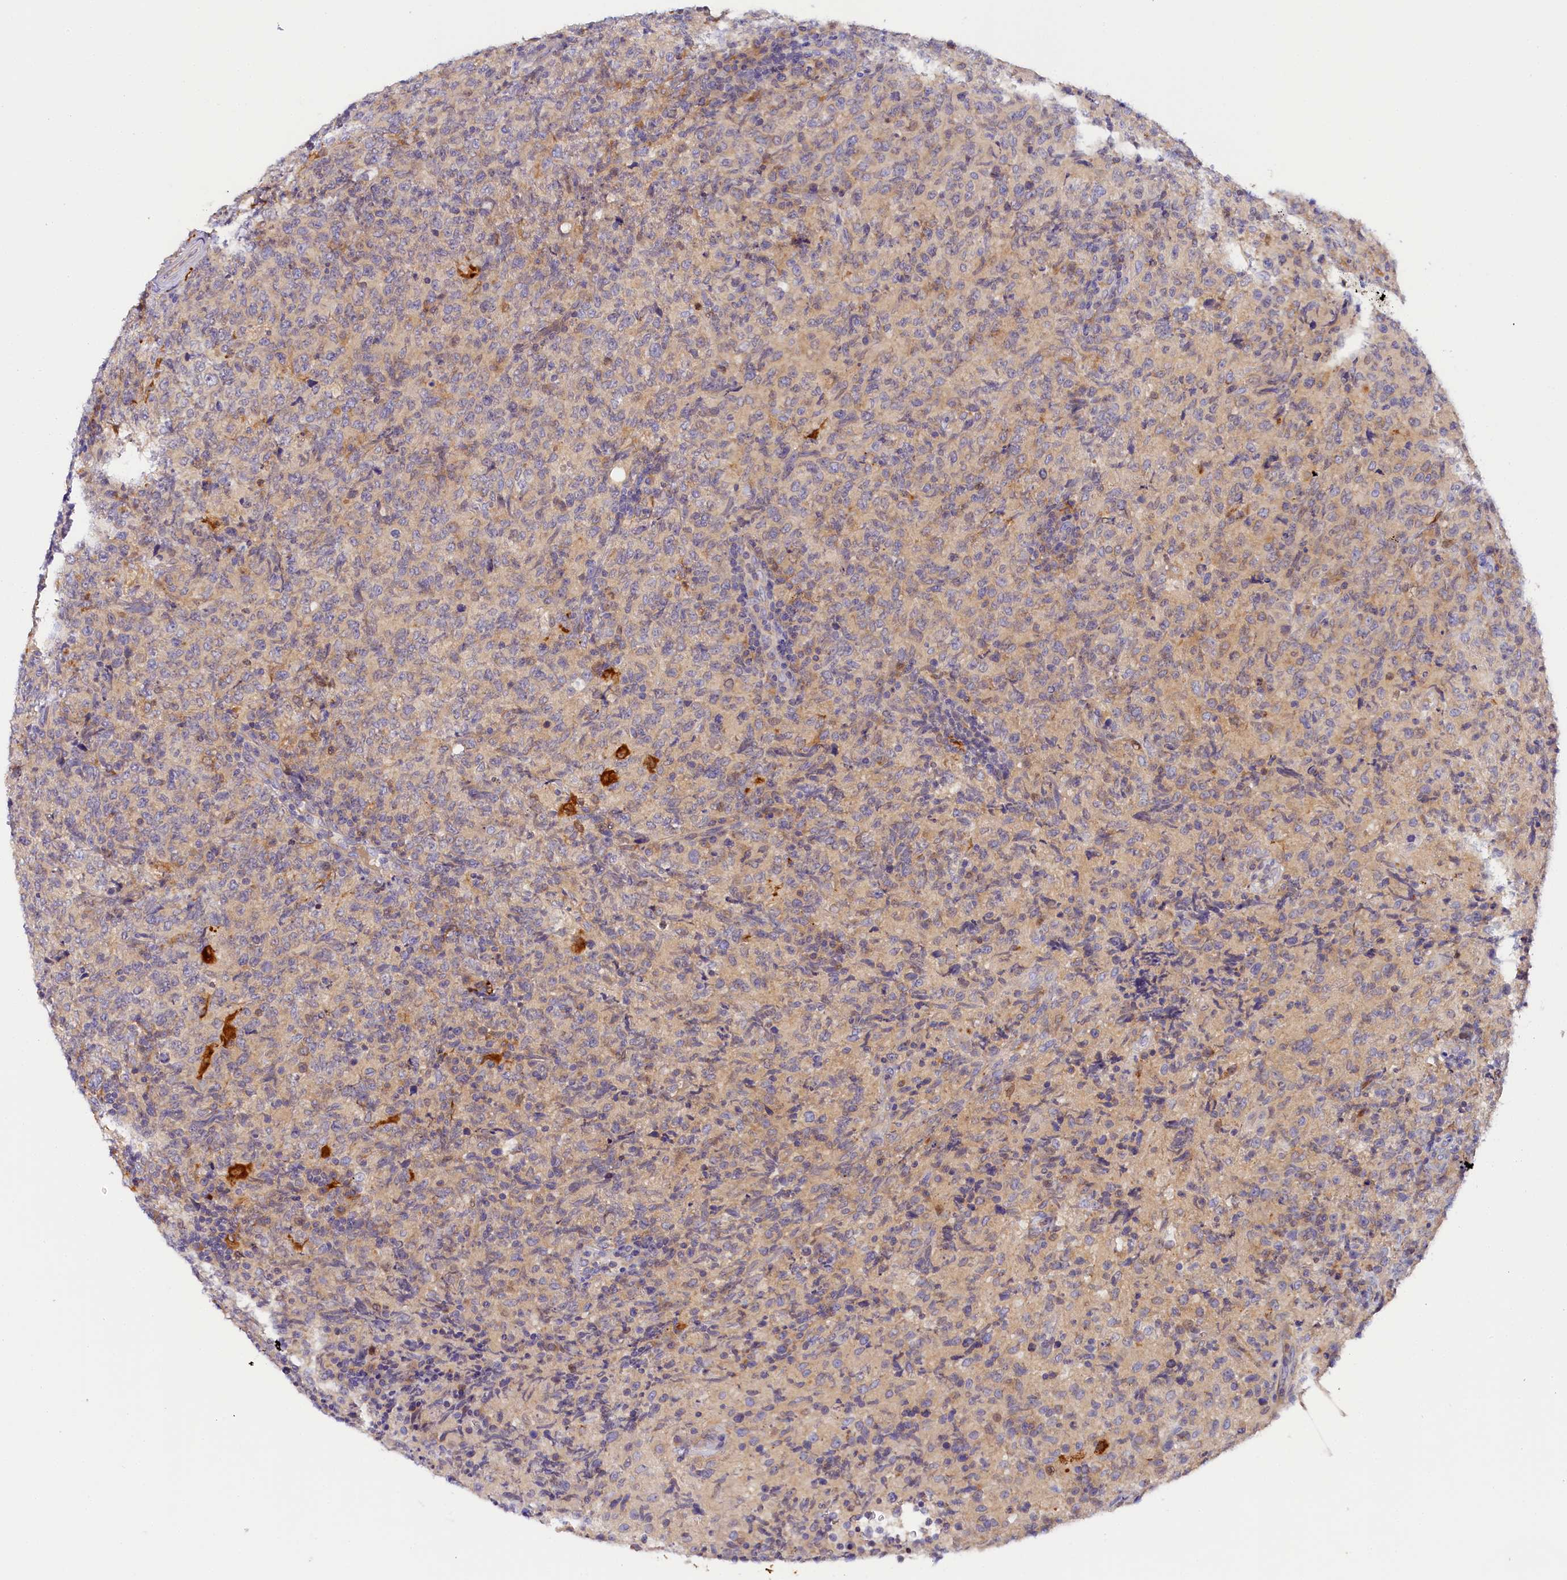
{"staining": {"intensity": "negative", "quantity": "none", "location": "none"}, "tissue": "lymphoma", "cell_type": "Tumor cells", "image_type": "cancer", "snomed": [{"axis": "morphology", "description": "Malignant lymphoma, non-Hodgkin's type, High grade"}, {"axis": "topography", "description": "Tonsil"}], "caption": "Human lymphoma stained for a protein using immunohistochemistry (IHC) demonstrates no expression in tumor cells.", "gene": "KATNB1", "patient": {"sex": "female", "age": 36}}